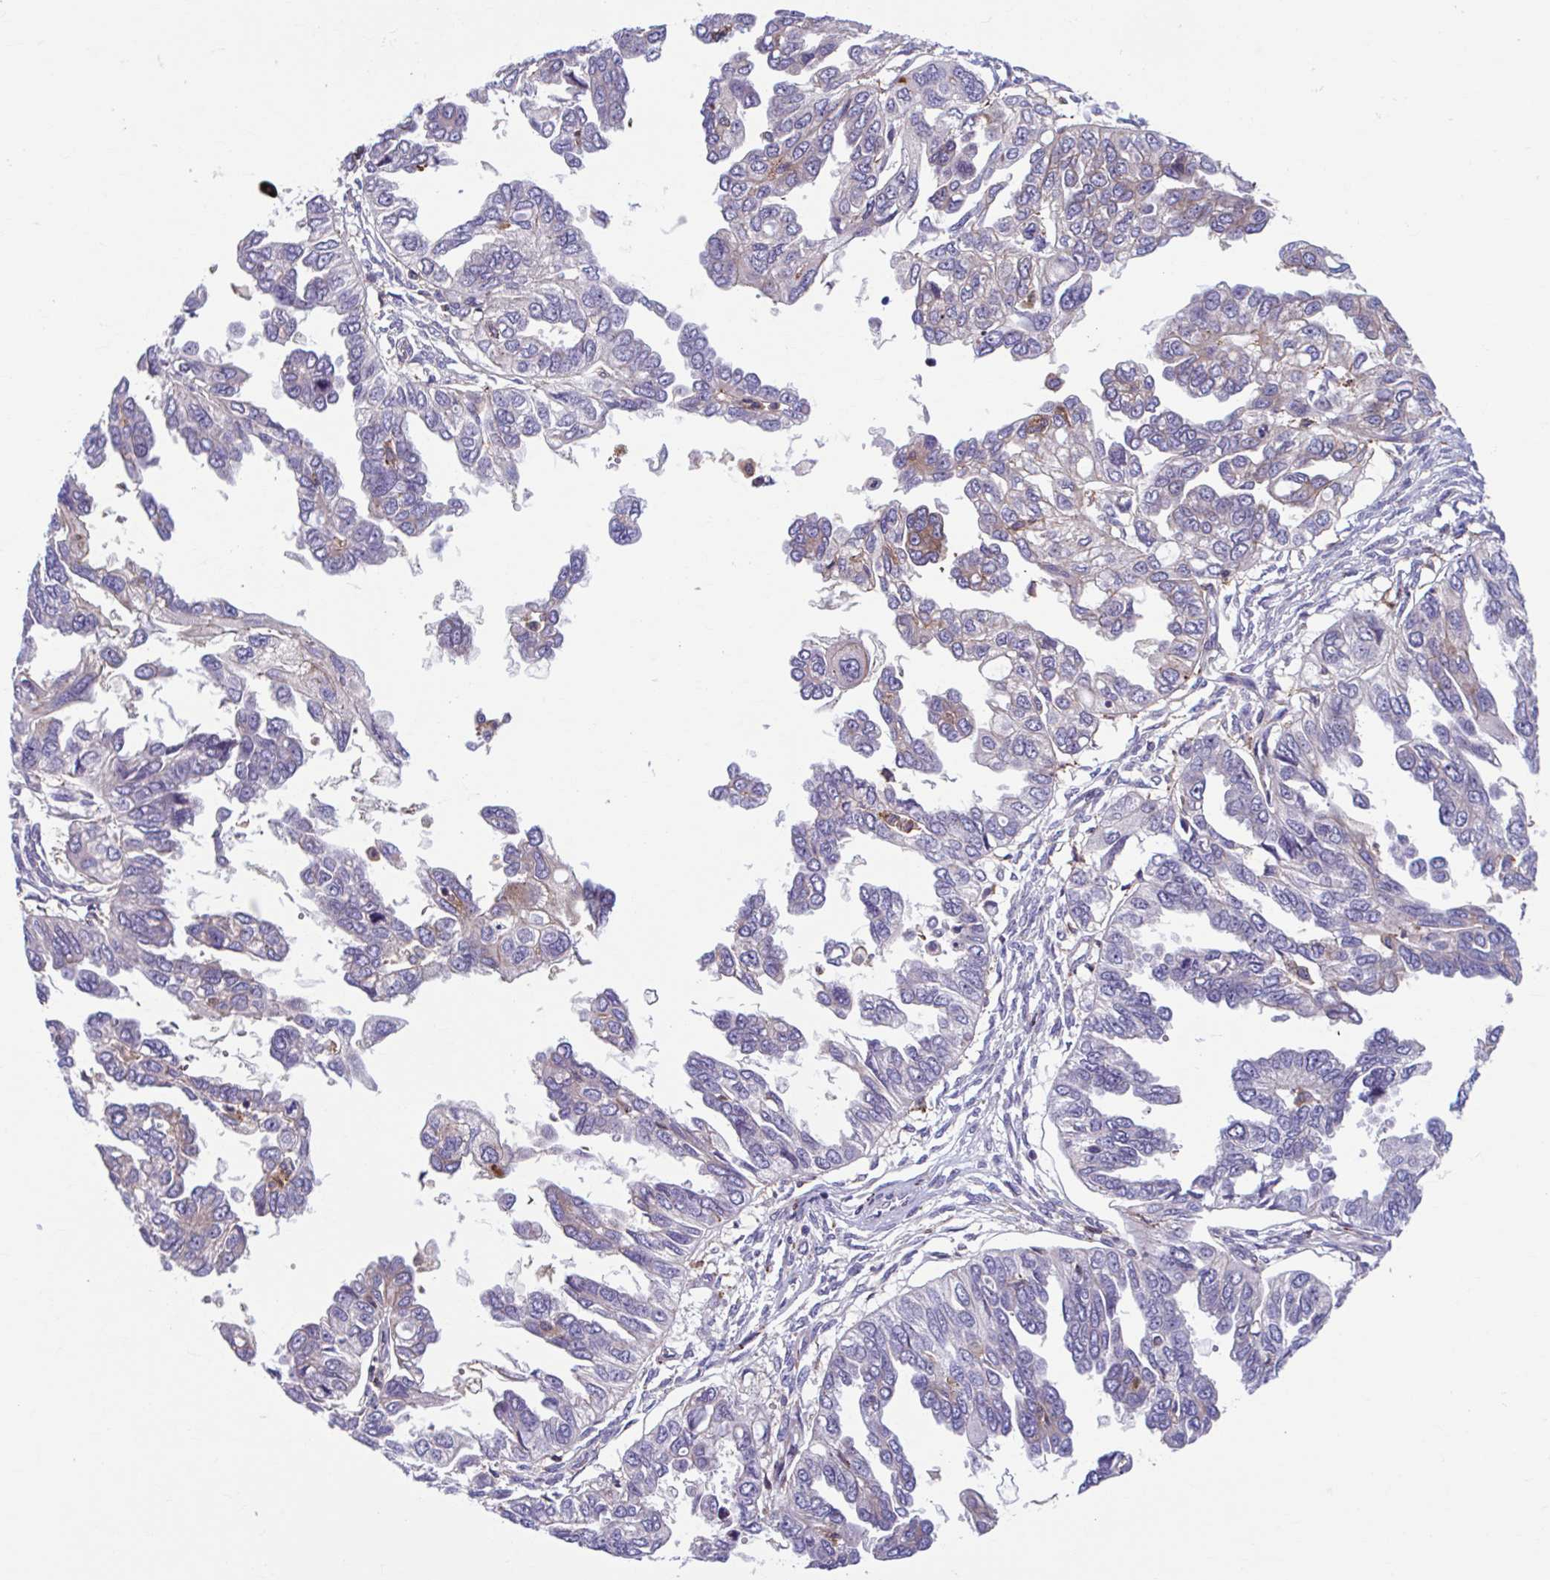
{"staining": {"intensity": "moderate", "quantity": "<25%", "location": "cytoplasmic/membranous"}, "tissue": "ovarian cancer", "cell_type": "Tumor cells", "image_type": "cancer", "snomed": [{"axis": "morphology", "description": "Cystadenocarcinoma, serous, NOS"}, {"axis": "topography", "description": "Ovary"}], "caption": "A brown stain highlights moderate cytoplasmic/membranous positivity of a protein in human serous cystadenocarcinoma (ovarian) tumor cells.", "gene": "ADAT3", "patient": {"sex": "female", "age": 53}}